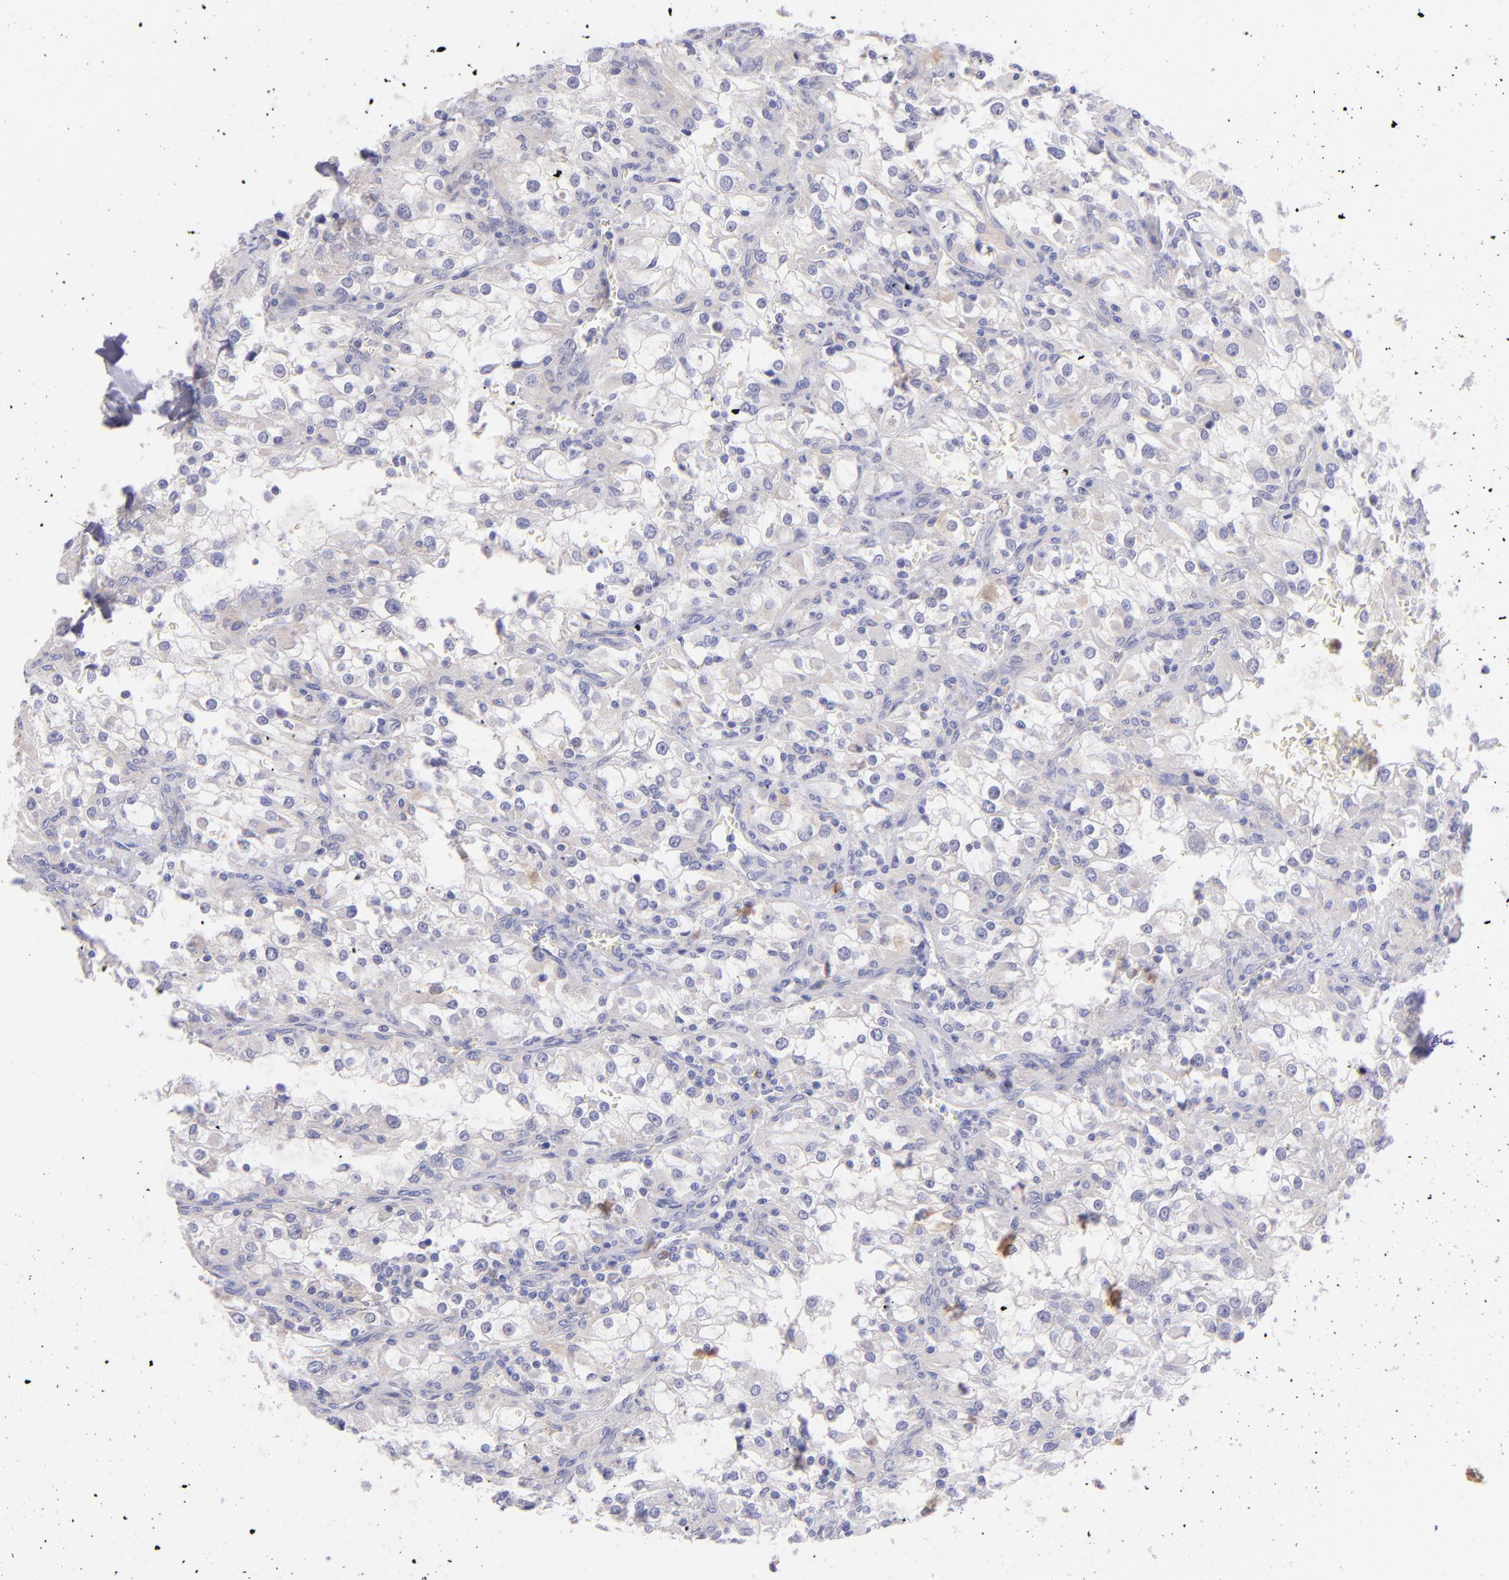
{"staining": {"intensity": "weak", "quantity": ">75%", "location": "cytoplasmic/membranous"}, "tissue": "renal cancer", "cell_type": "Tumor cells", "image_type": "cancer", "snomed": [{"axis": "morphology", "description": "Adenocarcinoma, NOS"}, {"axis": "topography", "description": "Kidney"}], "caption": "This is a histology image of immunohistochemistry (IHC) staining of renal adenocarcinoma, which shows weak positivity in the cytoplasmic/membranous of tumor cells.", "gene": "SH2D4A", "patient": {"sex": "female", "age": 52}}